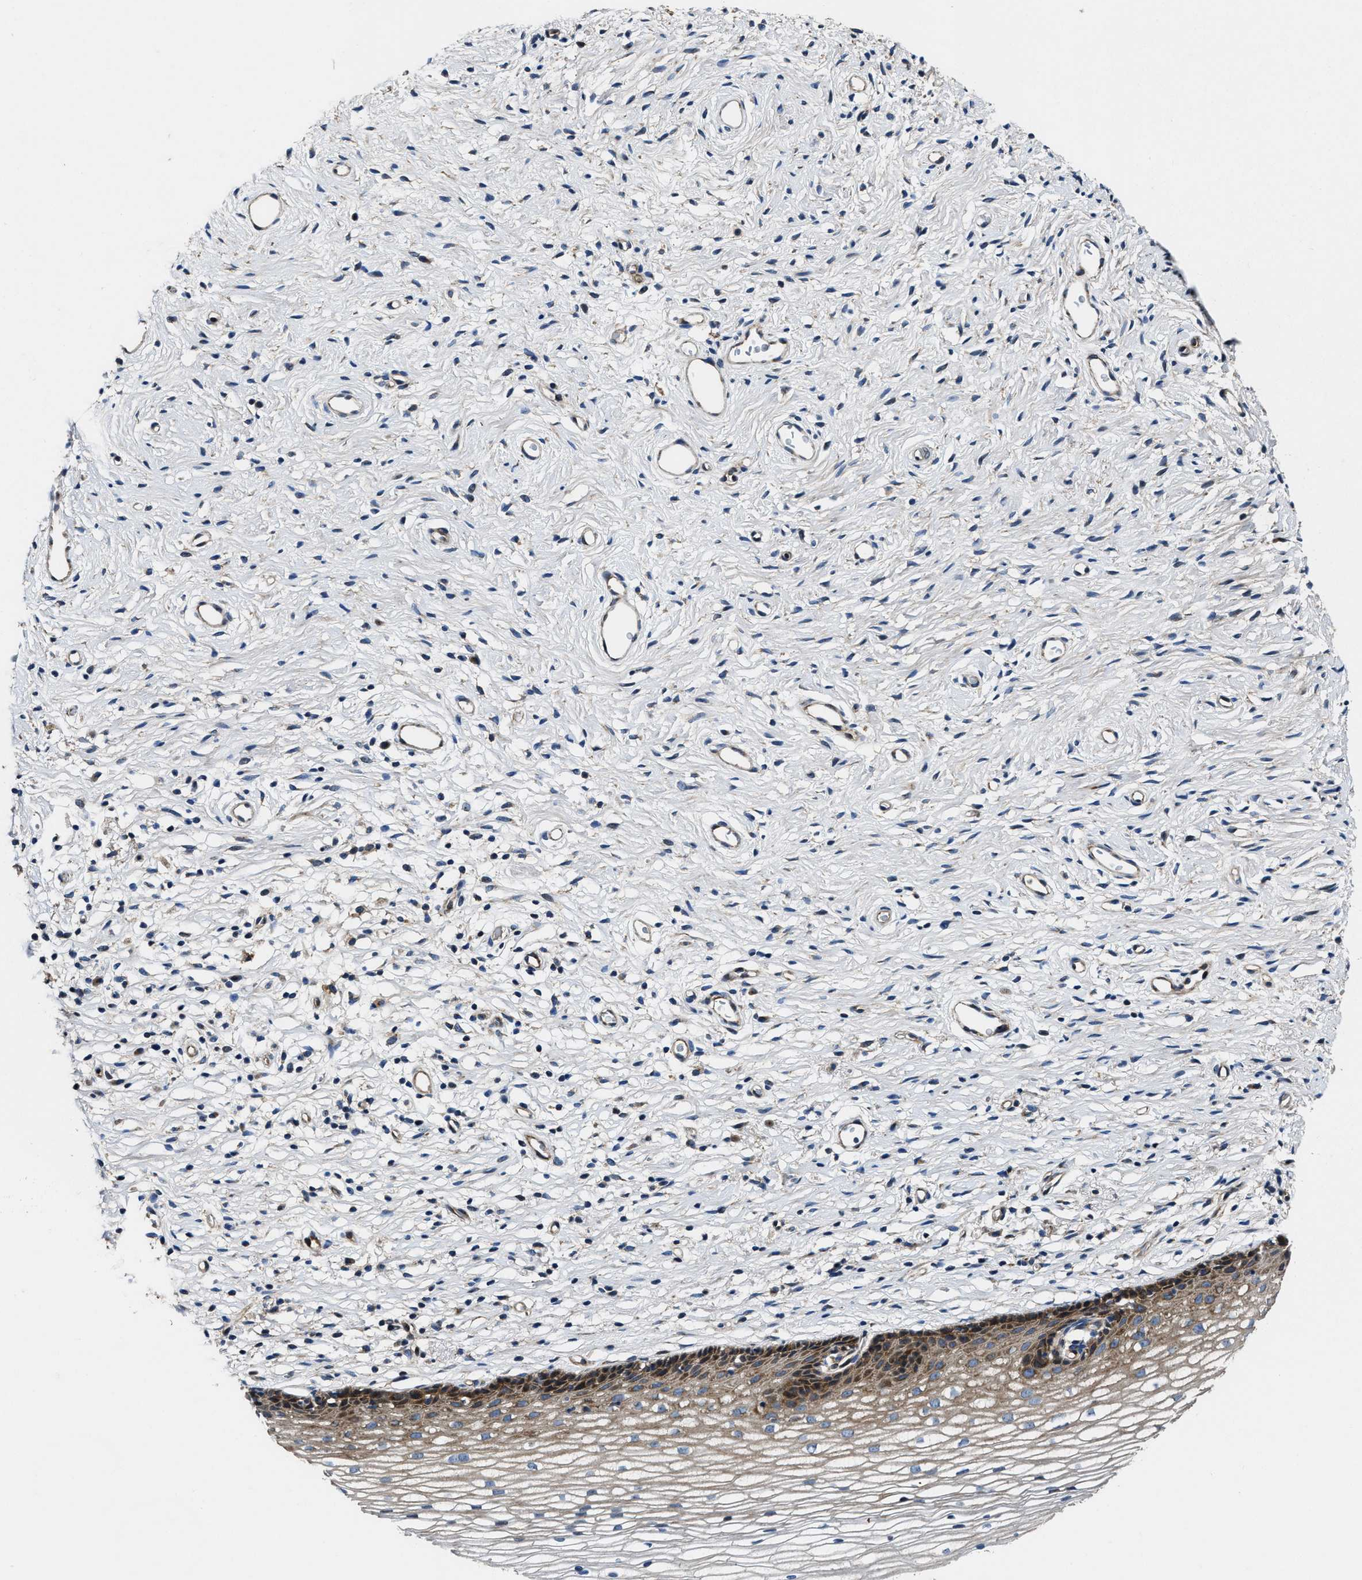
{"staining": {"intensity": "moderate", "quantity": ">75%", "location": "cytoplasmic/membranous"}, "tissue": "cervix", "cell_type": "Glandular cells", "image_type": "normal", "snomed": [{"axis": "morphology", "description": "Normal tissue, NOS"}, {"axis": "topography", "description": "Cervix"}], "caption": "Human cervix stained for a protein (brown) demonstrates moderate cytoplasmic/membranous positive expression in approximately >75% of glandular cells.", "gene": "PTAR1", "patient": {"sex": "female", "age": 77}}